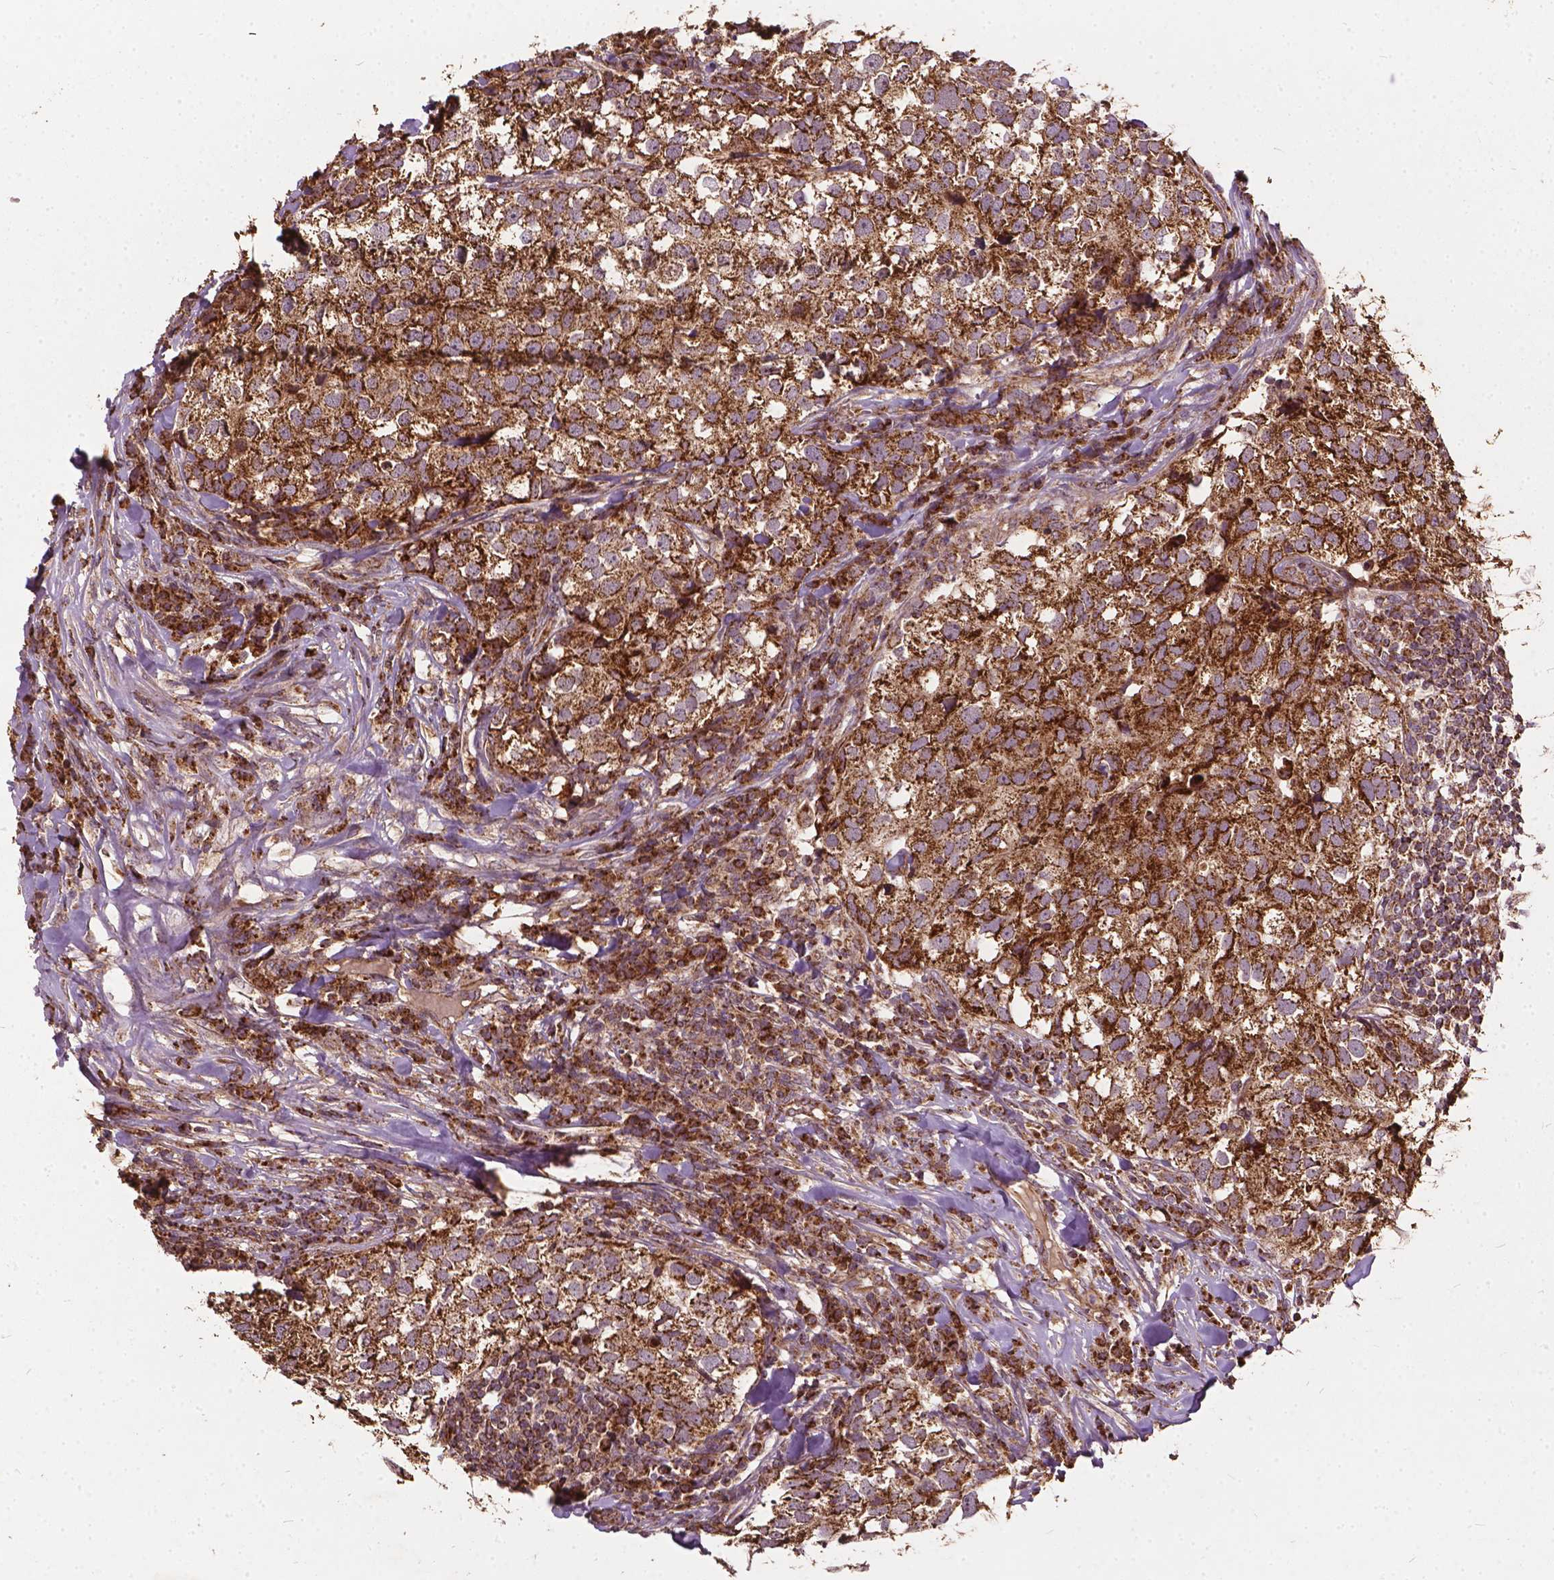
{"staining": {"intensity": "strong", "quantity": ">75%", "location": "cytoplasmic/membranous"}, "tissue": "breast cancer", "cell_type": "Tumor cells", "image_type": "cancer", "snomed": [{"axis": "morphology", "description": "Duct carcinoma"}, {"axis": "topography", "description": "Breast"}], "caption": "Brown immunohistochemical staining in human breast infiltrating ductal carcinoma shows strong cytoplasmic/membranous positivity in about >75% of tumor cells.", "gene": "UBXN2A", "patient": {"sex": "female", "age": 30}}